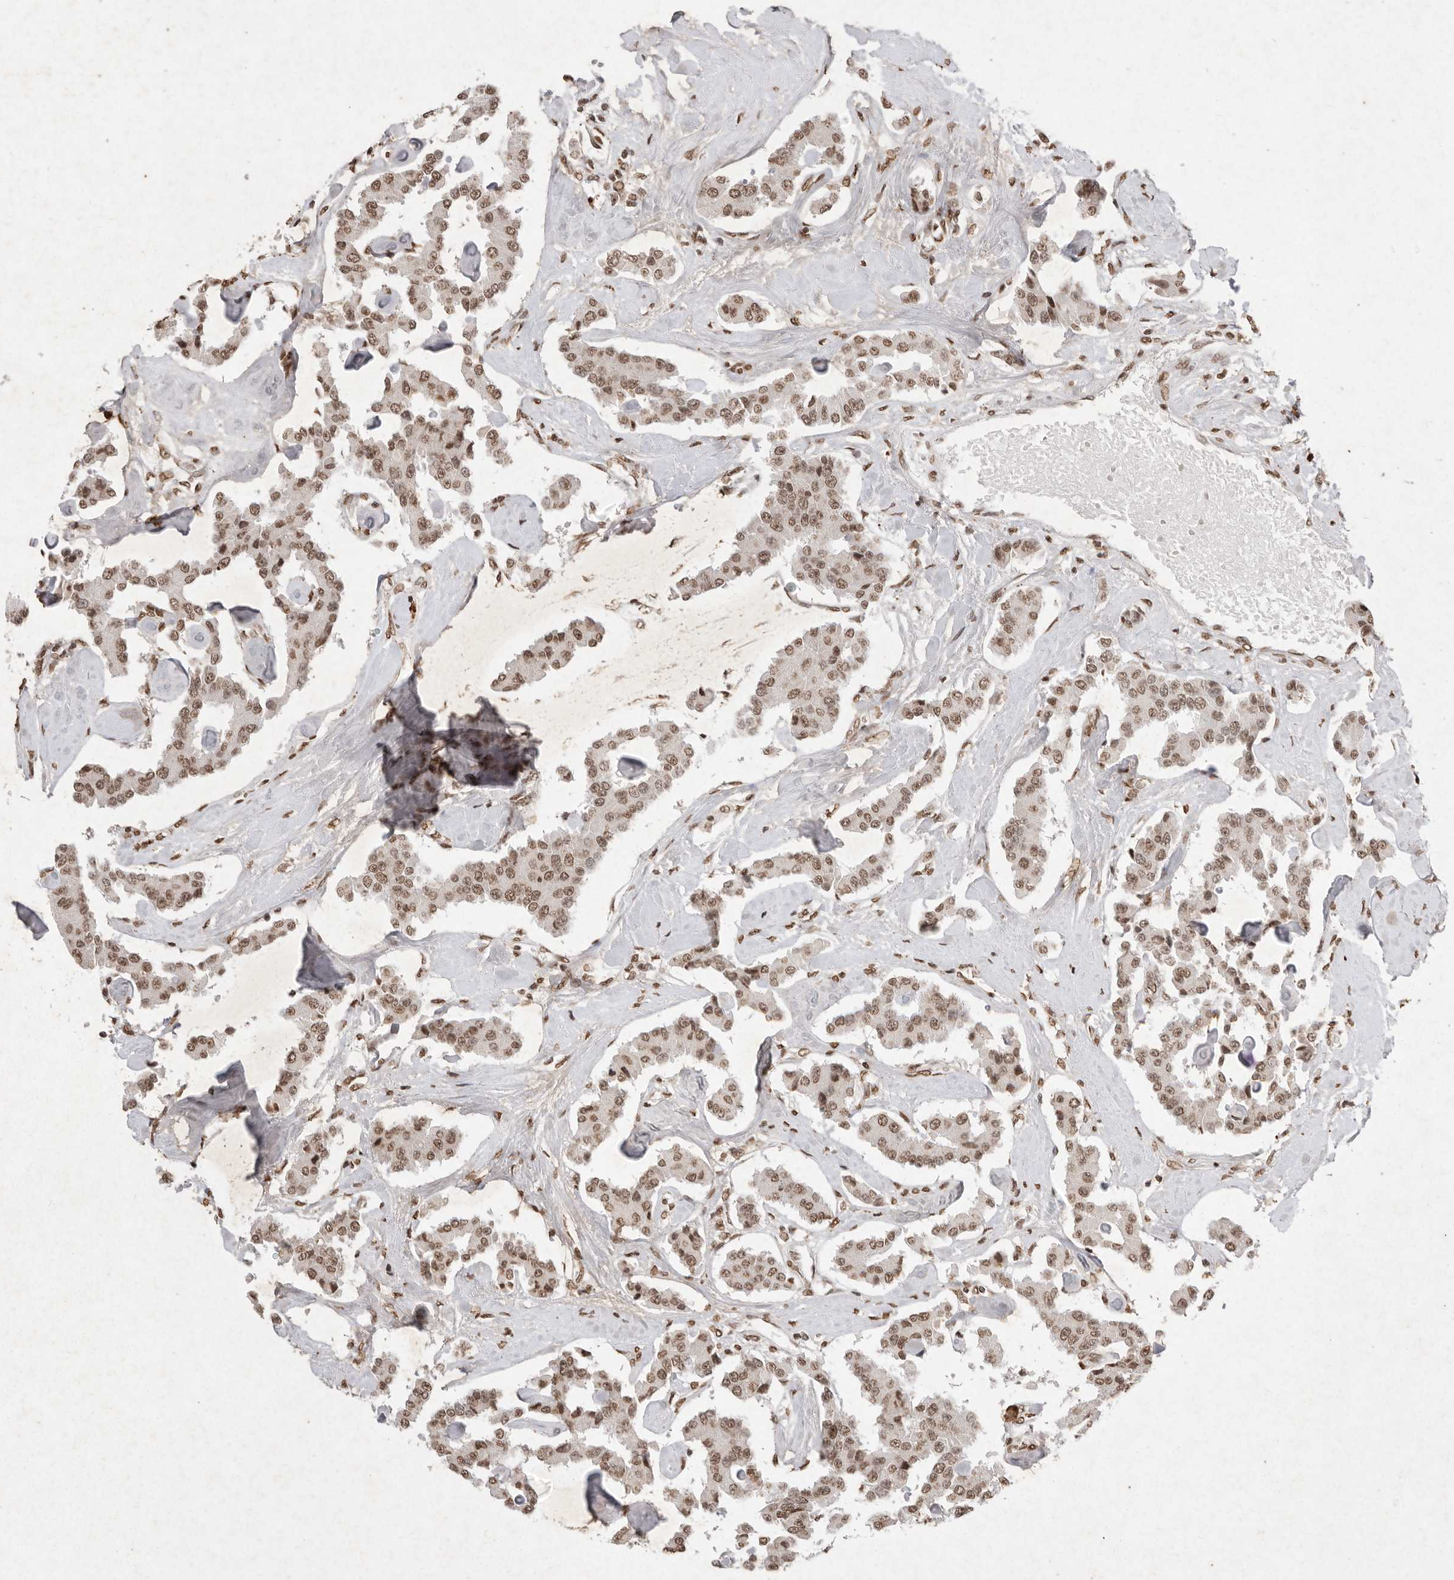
{"staining": {"intensity": "moderate", "quantity": ">75%", "location": "nuclear"}, "tissue": "carcinoid", "cell_type": "Tumor cells", "image_type": "cancer", "snomed": [{"axis": "morphology", "description": "Carcinoid, malignant, NOS"}, {"axis": "topography", "description": "Pancreas"}], "caption": "Protein staining displays moderate nuclear positivity in about >75% of tumor cells in carcinoid.", "gene": "NKX3-2", "patient": {"sex": "male", "age": 41}}